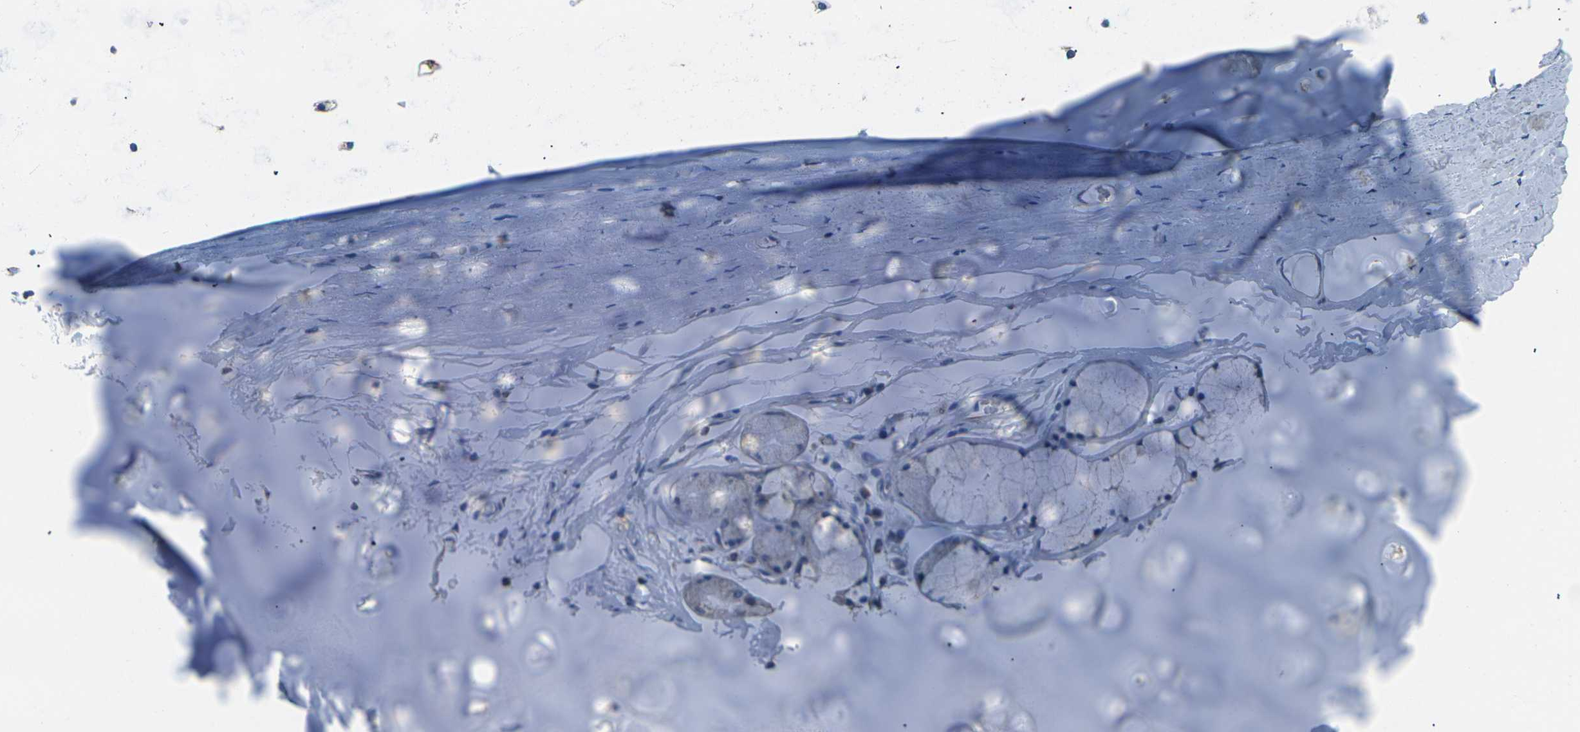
{"staining": {"intensity": "moderate", "quantity": ">75%", "location": "cytoplasmic/membranous"}, "tissue": "adipose tissue", "cell_type": "Adipocytes", "image_type": "normal", "snomed": [{"axis": "morphology", "description": "Normal tissue, NOS"}, {"axis": "topography", "description": "Cartilage tissue"}, {"axis": "topography", "description": "Bronchus"}], "caption": "About >75% of adipocytes in unremarkable adipose tissue display moderate cytoplasmic/membranous protein positivity as visualized by brown immunohistochemical staining.", "gene": "IRF3", "patient": {"sex": "female", "age": 73}}